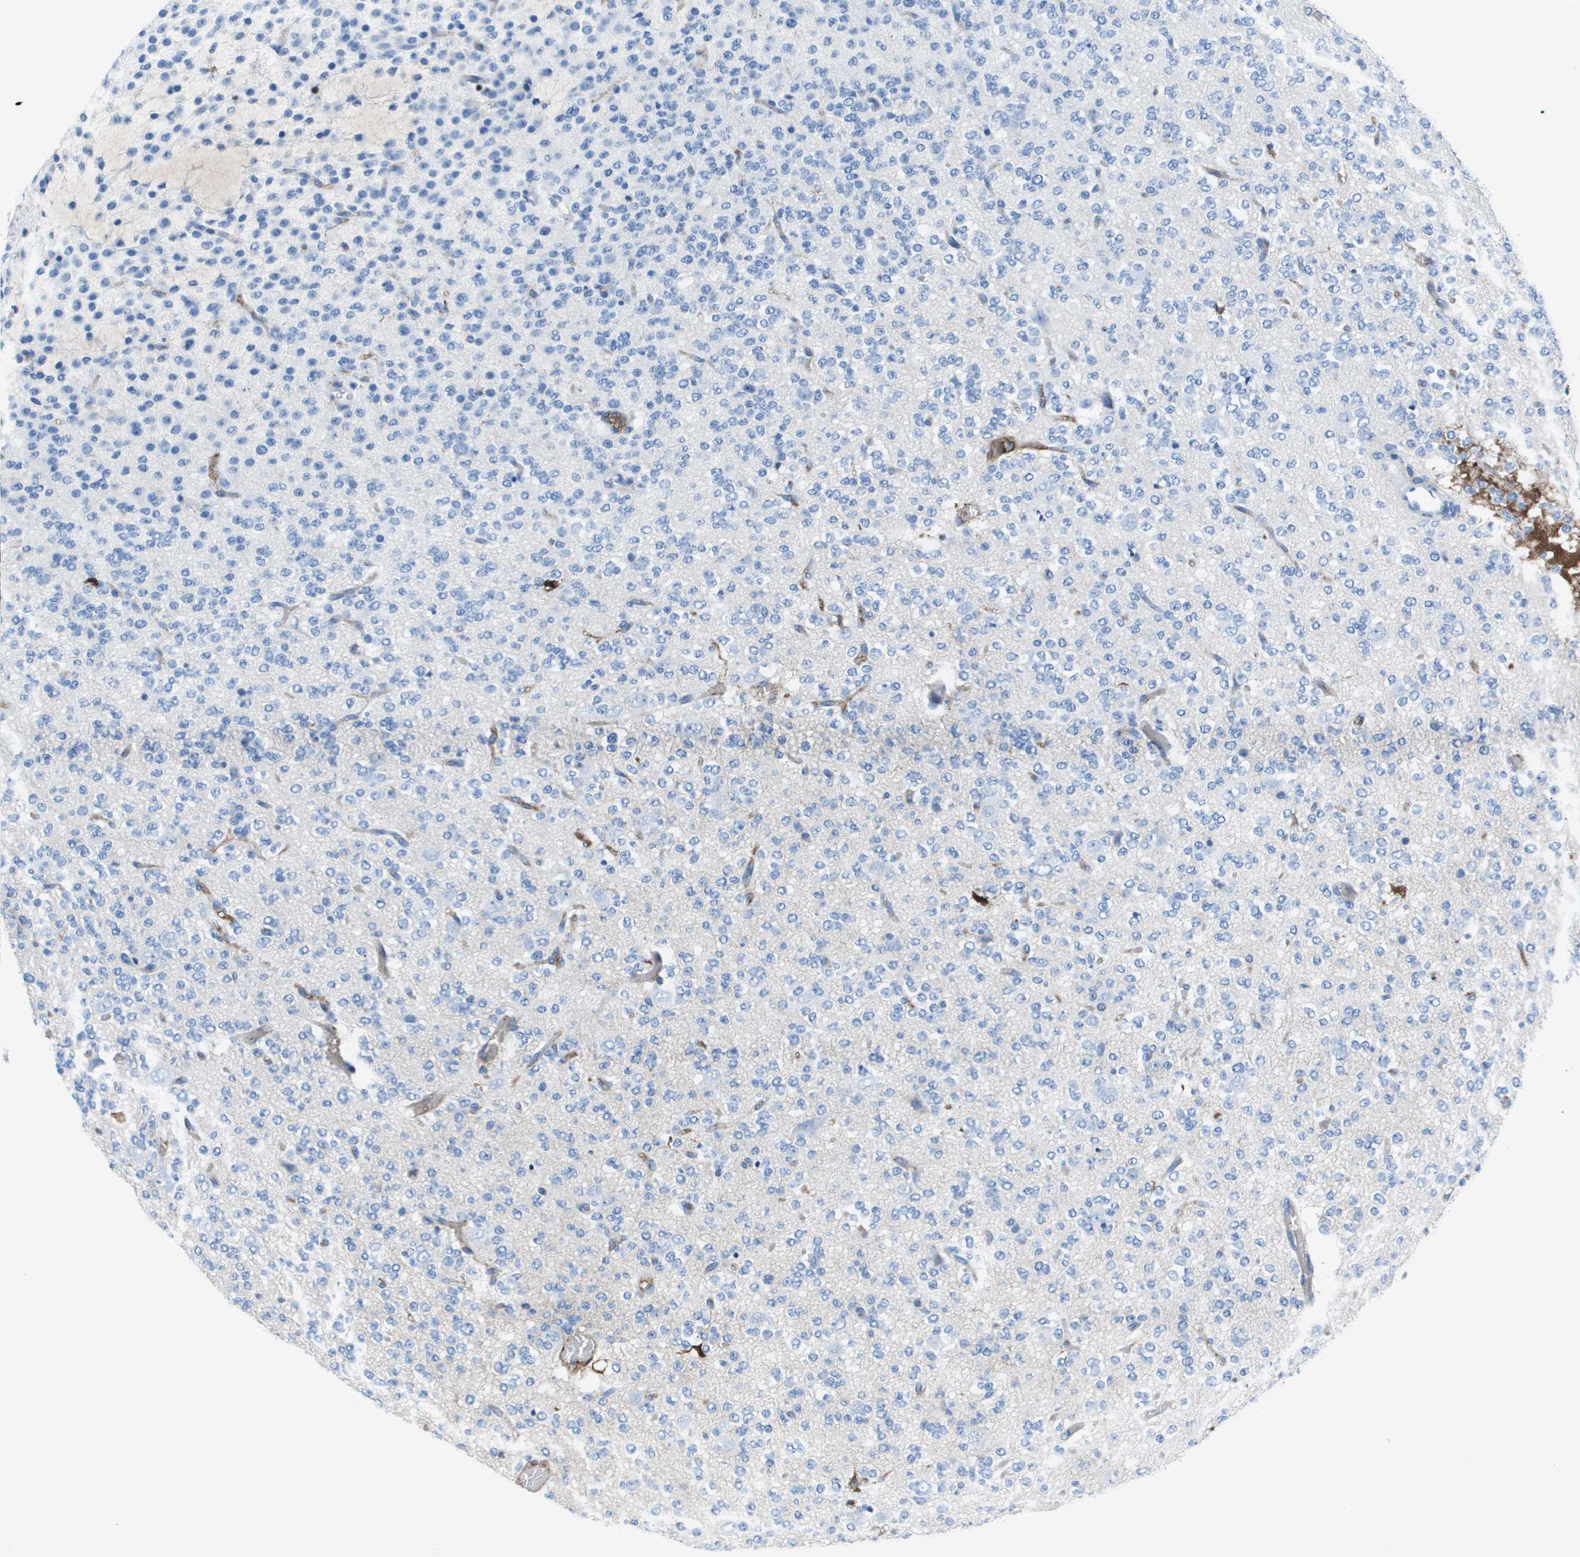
{"staining": {"intensity": "weak", "quantity": "<25%", "location": "cytoplasmic/membranous"}, "tissue": "glioma", "cell_type": "Tumor cells", "image_type": "cancer", "snomed": [{"axis": "morphology", "description": "Glioma, malignant, Low grade"}, {"axis": "topography", "description": "Brain"}], "caption": "DAB immunohistochemical staining of human glioma reveals no significant staining in tumor cells. The staining is performed using DAB brown chromogen with nuclei counter-stained in using hematoxylin.", "gene": "VTN", "patient": {"sex": "male", "age": 38}}